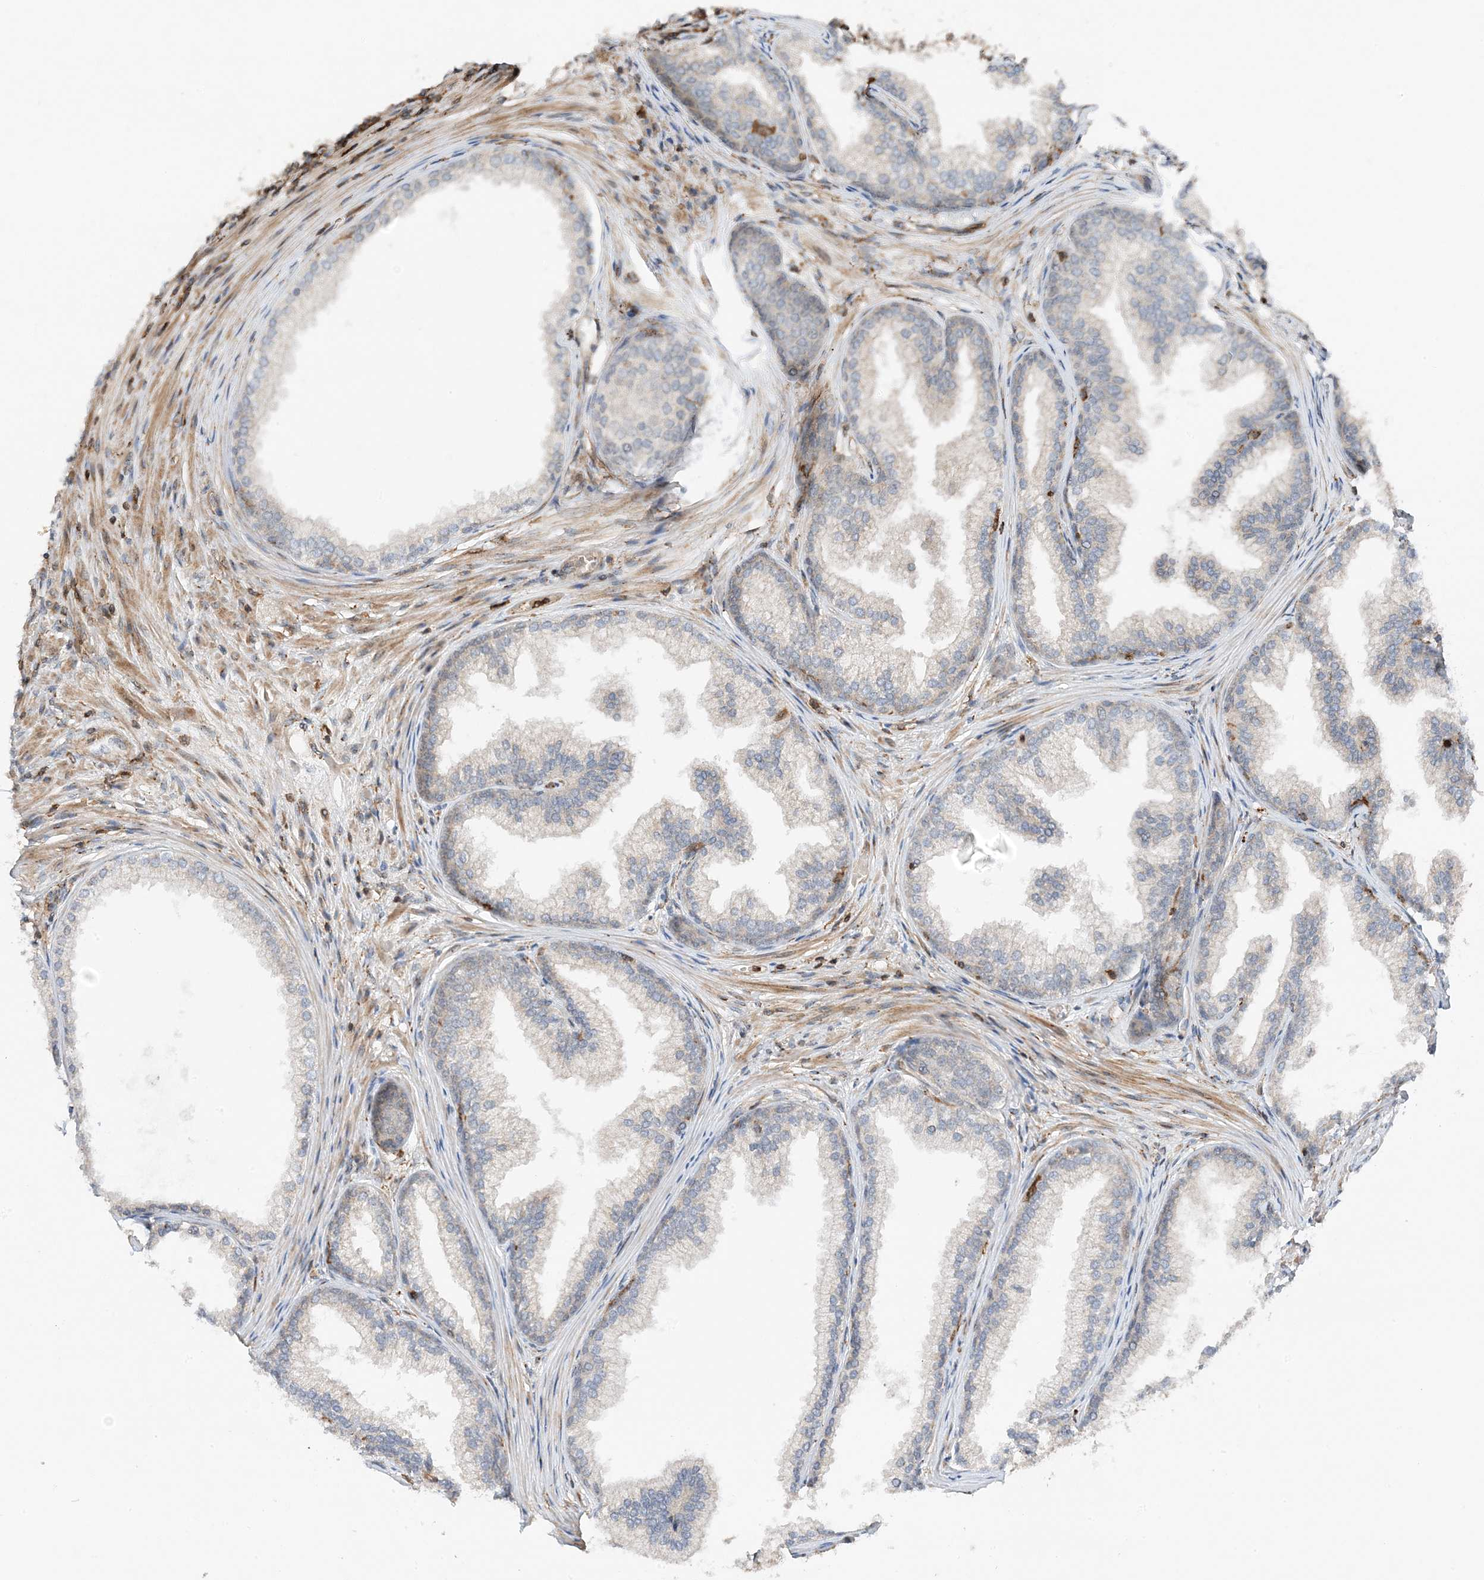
{"staining": {"intensity": "moderate", "quantity": "25%-75%", "location": "cytoplasmic/membranous,nuclear"}, "tissue": "prostate", "cell_type": "Glandular cells", "image_type": "normal", "snomed": [{"axis": "morphology", "description": "Normal tissue, NOS"}, {"axis": "topography", "description": "Prostate"}], "caption": "Protein analysis of unremarkable prostate exhibits moderate cytoplasmic/membranous,nuclear staining in about 25%-75% of glandular cells.", "gene": "TATDN3", "patient": {"sex": "male", "age": 76}}